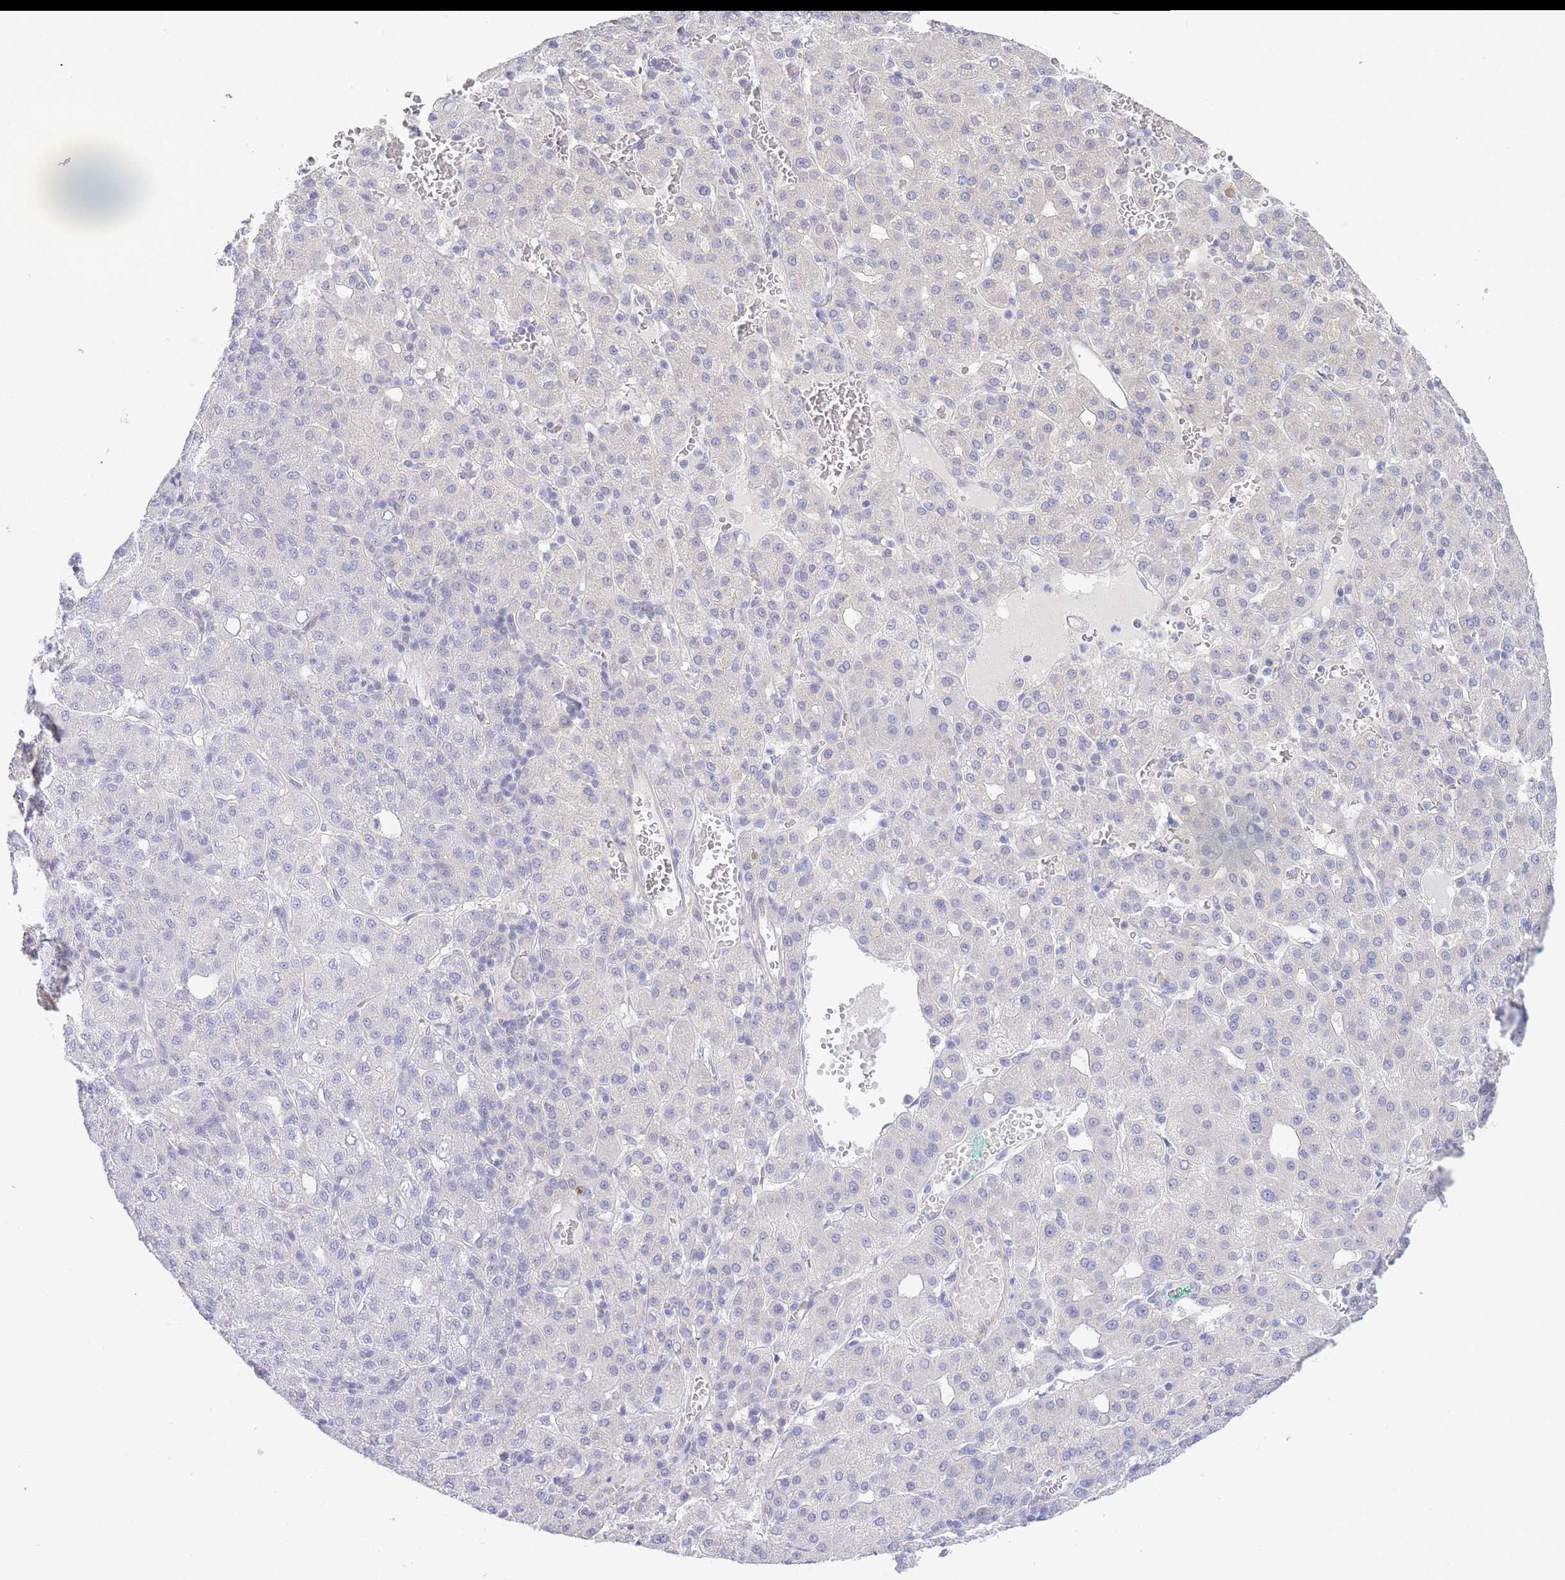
{"staining": {"intensity": "negative", "quantity": "none", "location": "none"}, "tissue": "liver cancer", "cell_type": "Tumor cells", "image_type": "cancer", "snomed": [{"axis": "morphology", "description": "Carcinoma, Hepatocellular, NOS"}, {"axis": "topography", "description": "Liver"}], "caption": "A high-resolution micrograph shows immunohistochemistry (IHC) staining of liver cancer (hepatocellular carcinoma), which demonstrates no significant expression in tumor cells. (DAB IHC visualized using brightfield microscopy, high magnification).", "gene": "SUGT1", "patient": {"sex": "male", "age": 65}}